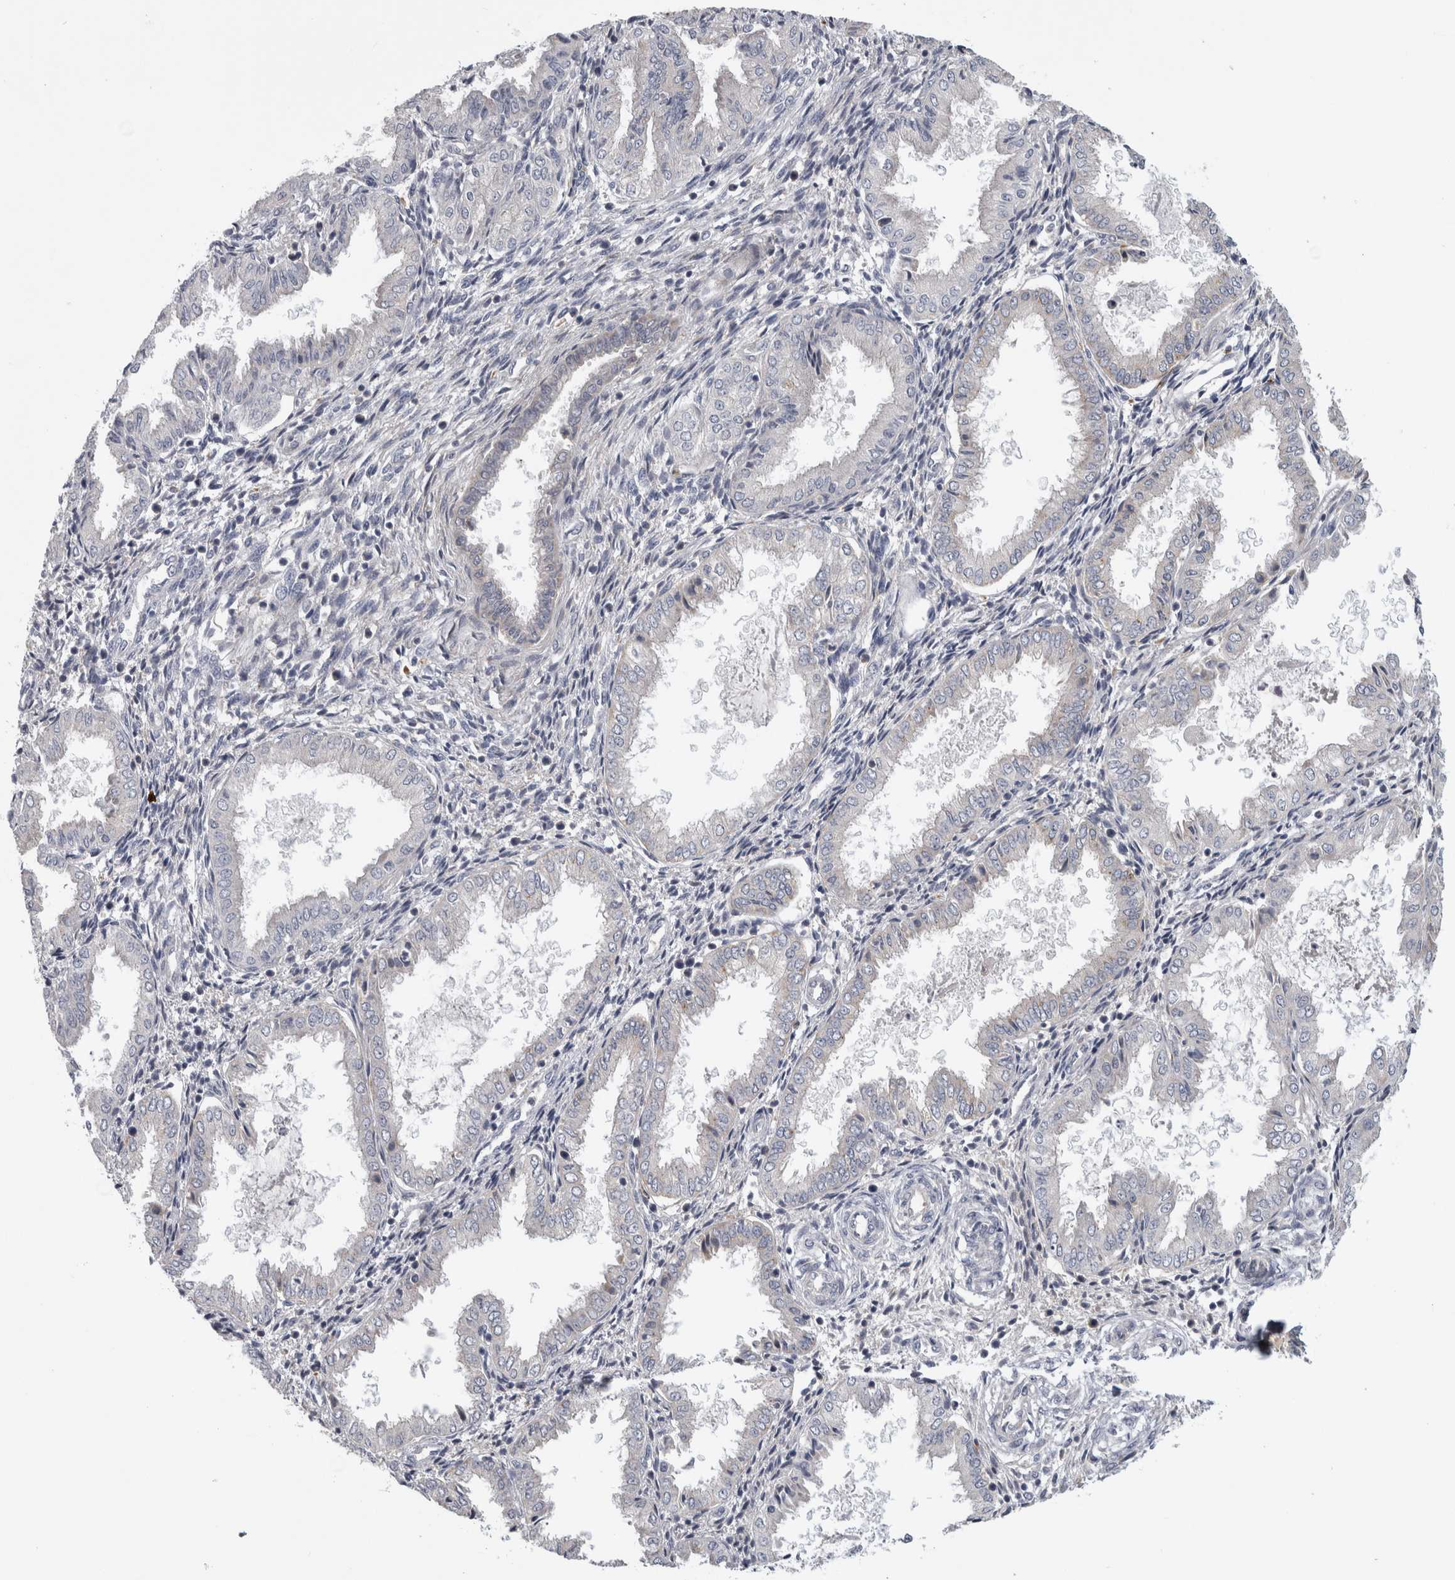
{"staining": {"intensity": "negative", "quantity": "none", "location": "none"}, "tissue": "endometrium", "cell_type": "Cells in endometrial stroma", "image_type": "normal", "snomed": [{"axis": "morphology", "description": "Normal tissue, NOS"}, {"axis": "topography", "description": "Endometrium"}], "caption": "Human endometrium stained for a protein using immunohistochemistry (IHC) demonstrates no expression in cells in endometrial stroma.", "gene": "ATXN2", "patient": {"sex": "female", "age": 33}}